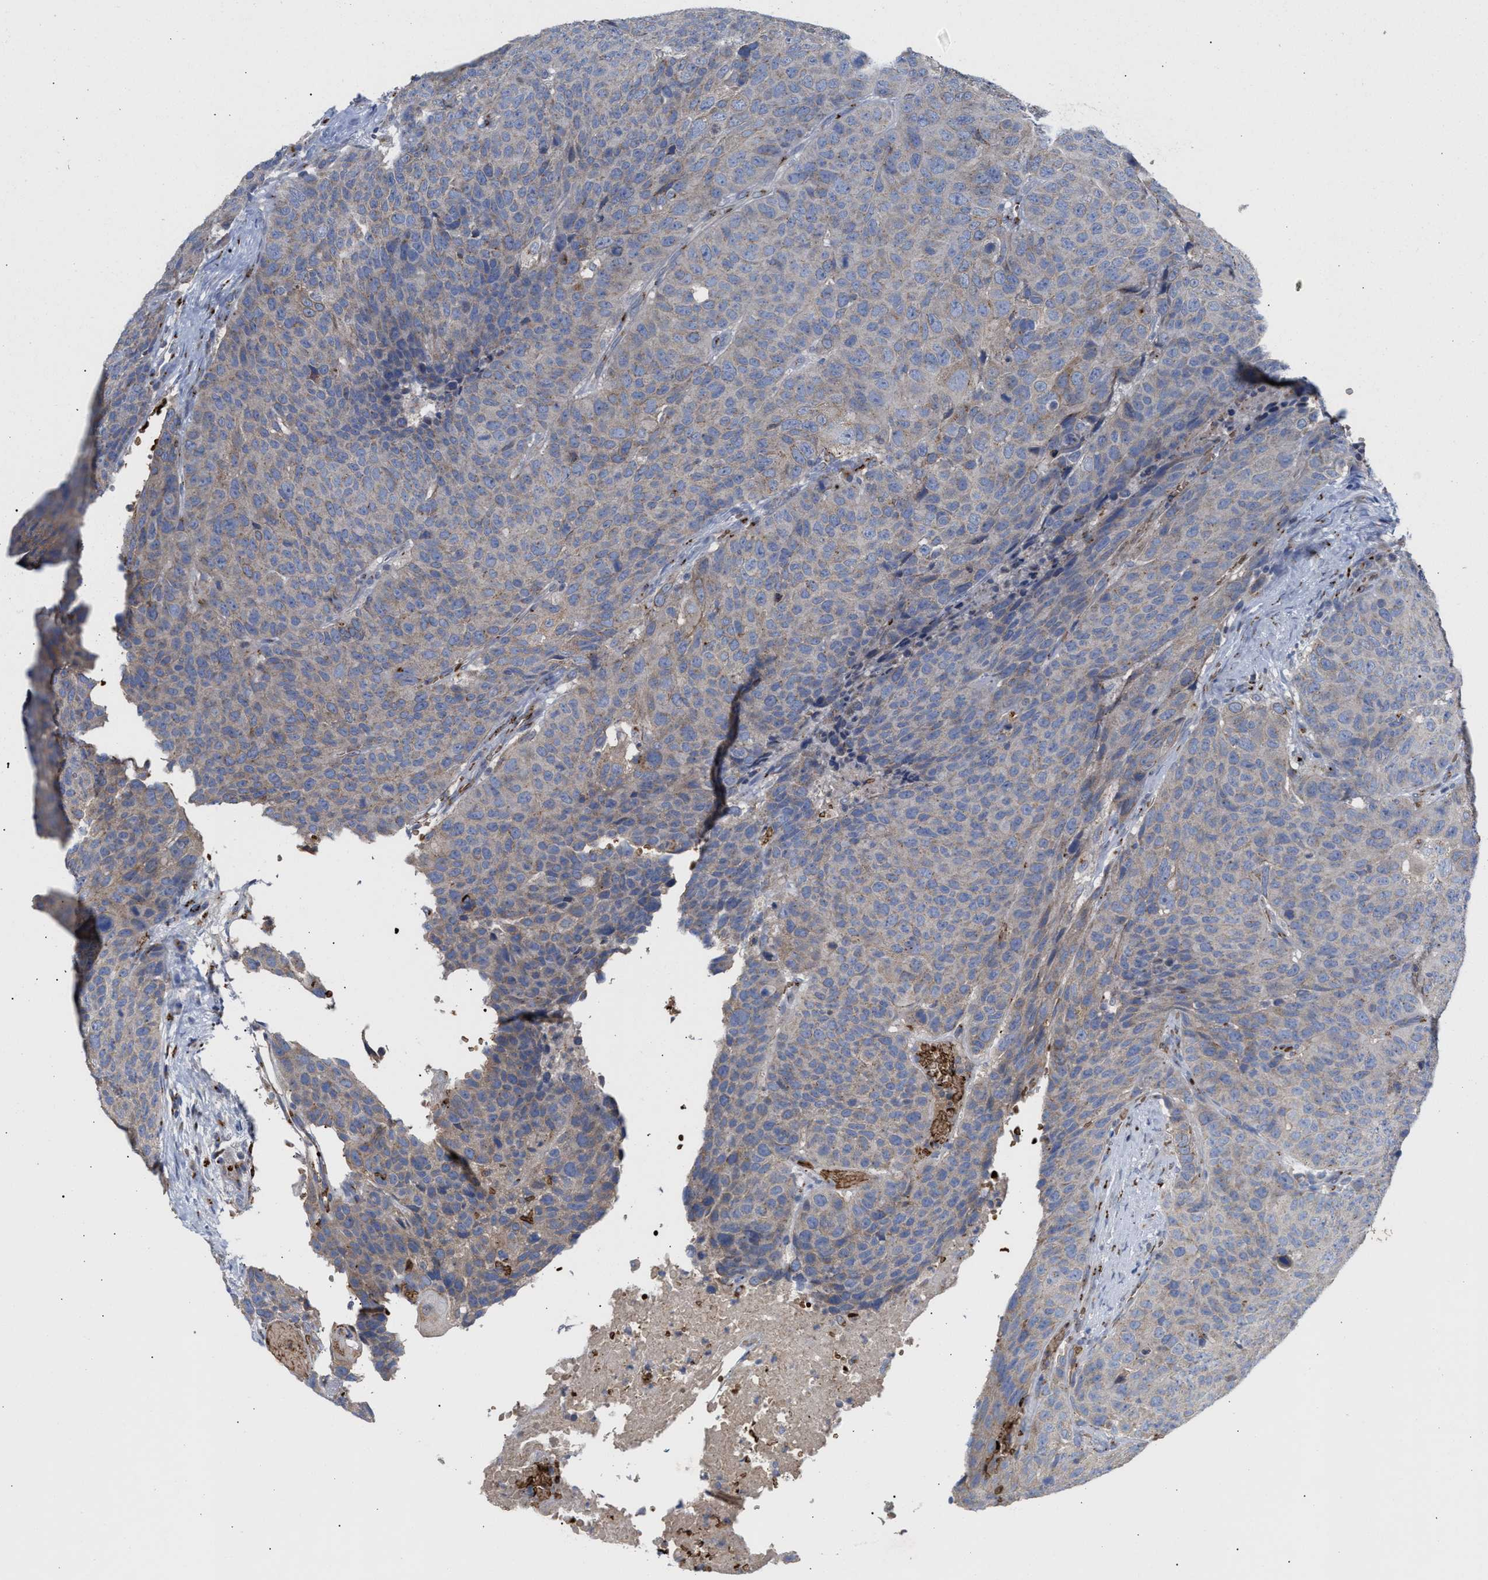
{"staining": {"intensity": "weak", "quantity": "<25%", "location": "cytoplasmic/membranous"}, "tissue": "head and neck cancer", "cell_type": "Tumor cells", "image_type": "cancer", "snomed": [{"axis": "morphology", "description": "Squamous cell carcinoma, NOS"}, {"axis": "topography", "description": "Head-Neck"}], "caption": "Tumor cells are negative for protein expression in human head and neck squamous cell carcinoma. (Immunohistochemistry (ihc), brightfield microscopy, high magnification).", "gene": "CCL2", "patient": {"sex": "male", "age": 66}}